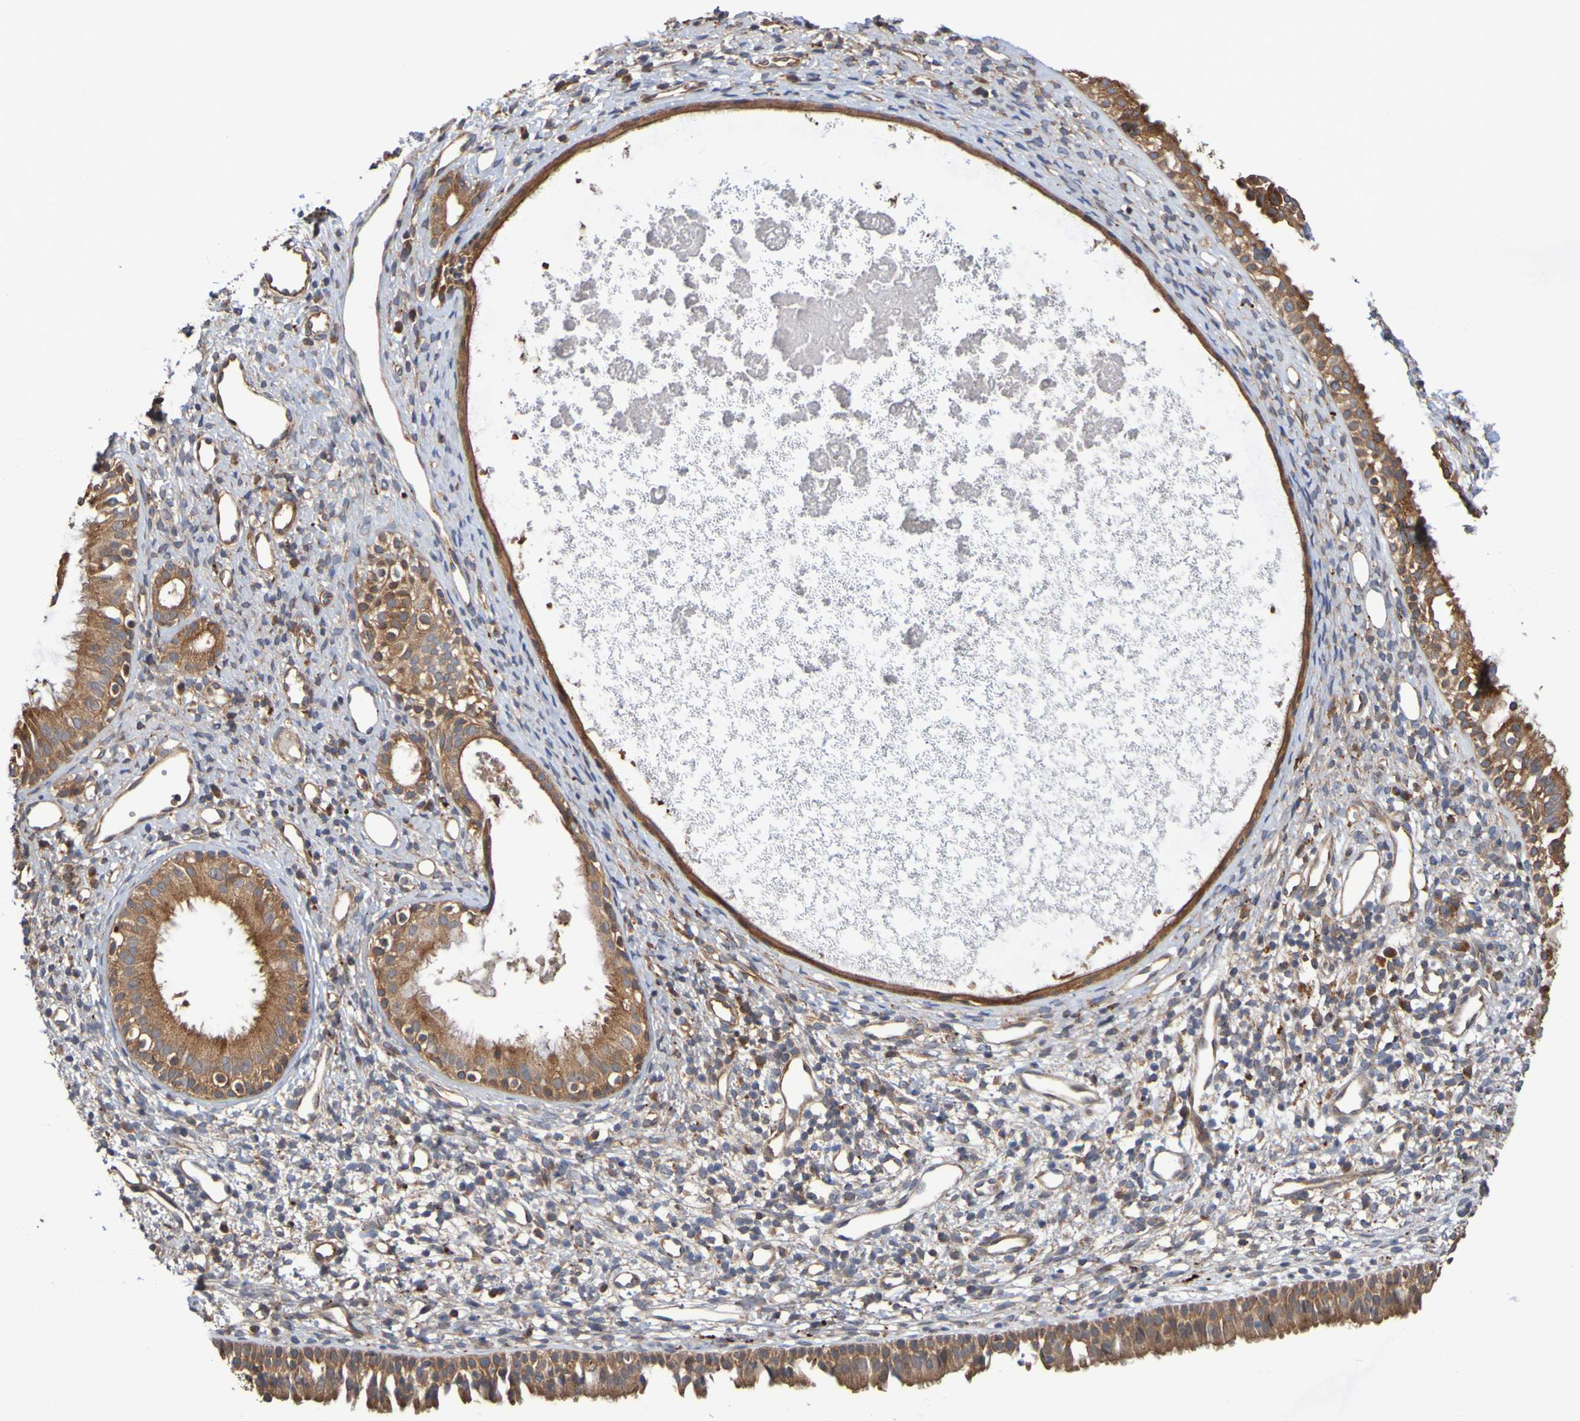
{"staining": {"intensity": "moderate", "quantity": ">75%", "location": "cytoplasmic/membranous"}, "tissue": "nasopharynx", "cell_type": "Respiratory epithelial cells", "image_type": "normal", "snomed": [{"axis": "morphology", "description": "Normal tissue, NOS"}, {"axis": "topography", "description": "Nasopharynx"}], "caption": "This micrograph shows normal nasopharynx stained with immunohistochemistry to label a protein in brown. The cytoplasmic/membranous of respiratory epithelial cells show moderate positivity for the protein. Nuclei are counter-stained blue.", "gene": "UCN", "patient": {"sex": "male", "age": 22}}